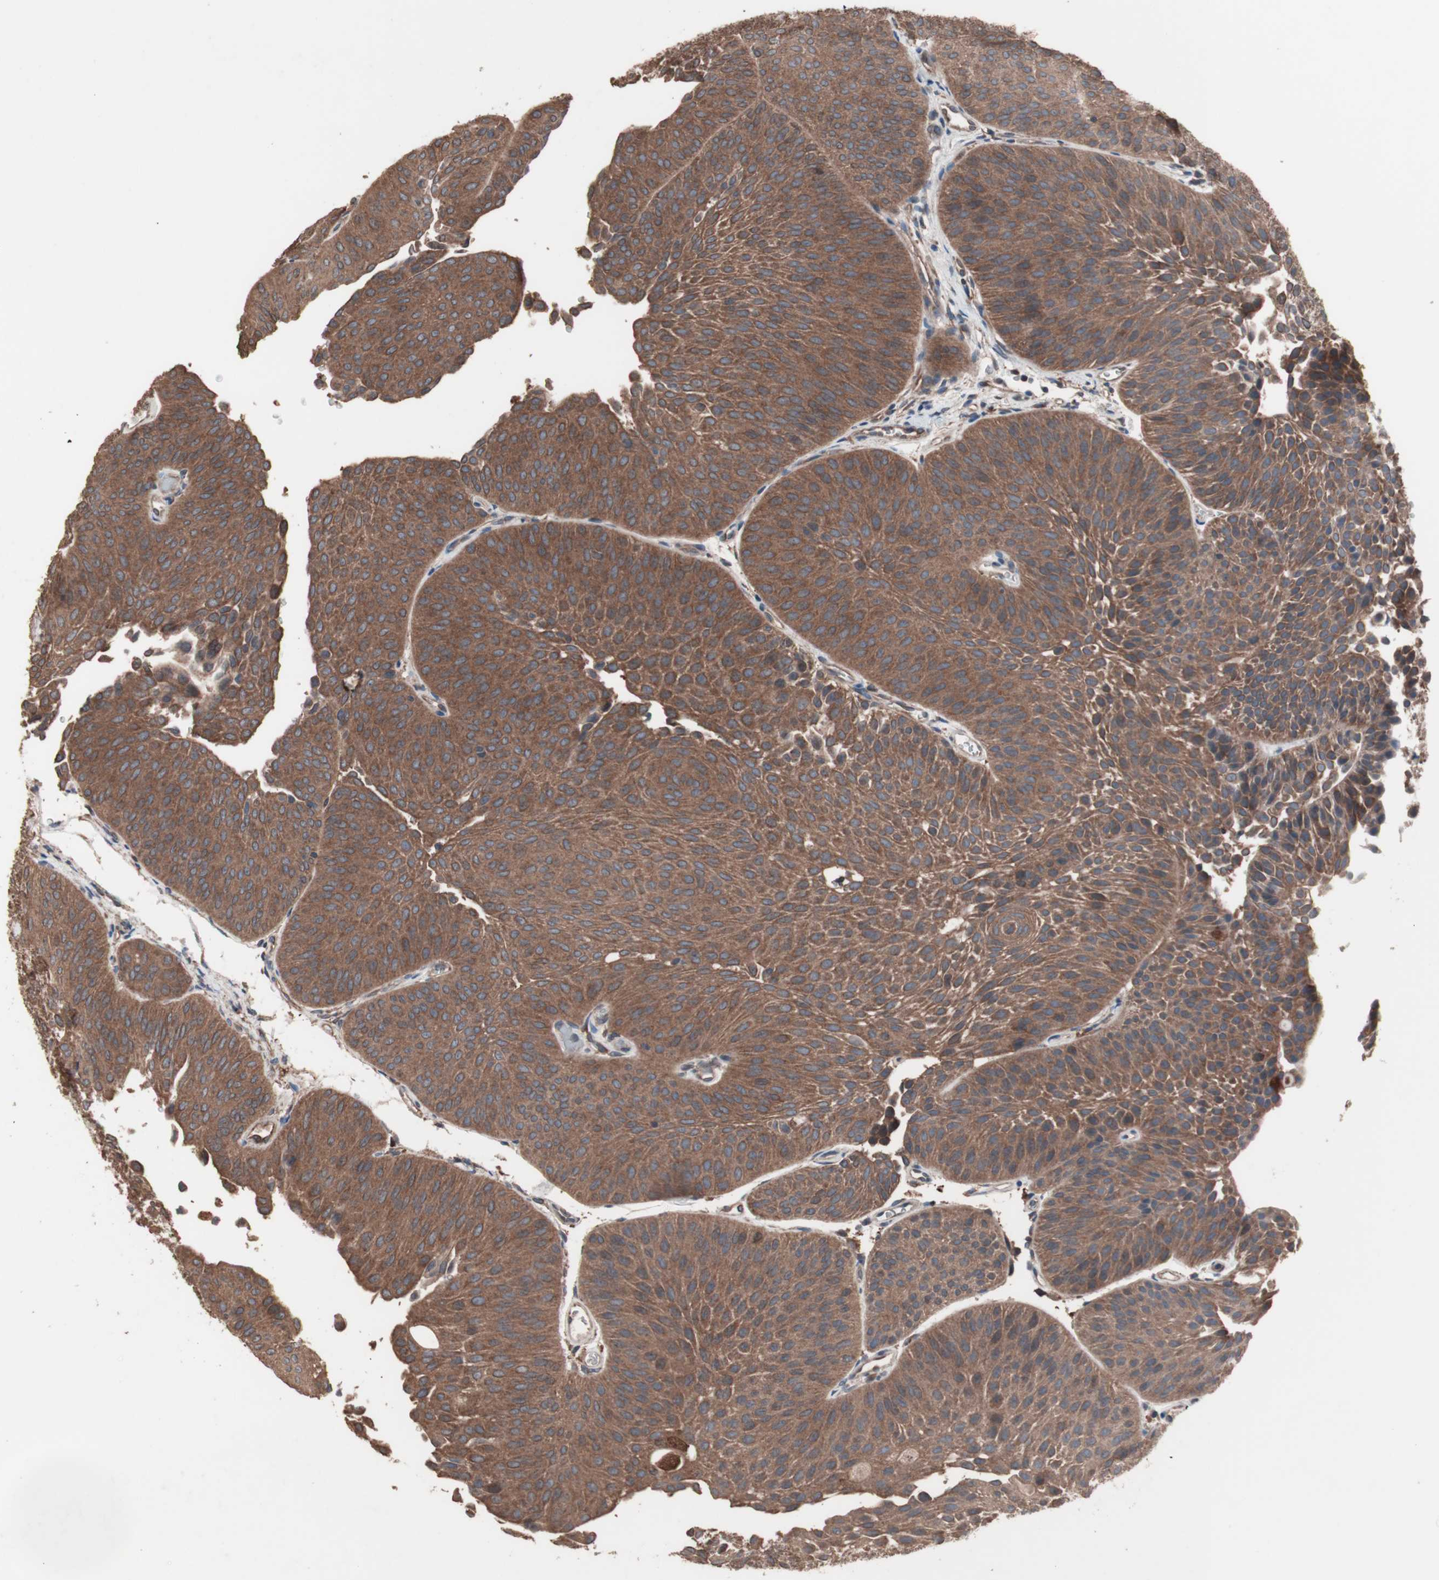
{"staining": {"intensity": "moderate", "quantity": ">75%", "location": "cytoplasmic/membranous"}, "tissue": "urothelial cancer", "cell_type": "Tumor cells", "image_type": "cancer", "snomed": [{"axis": "morphology", "description": "Urothelial carcinoma, Low grade"}, {"axis": "topography", "description": "Urinary bladder"}], "caption": "Immunohistochemical staining of human urothelial cancer demonstrates moderate cytoplasmic/membranous protein expression in approximately >75% of tumor cells.", "gene": "ATG7", "patient": {"sex": "female", "age": 60}}